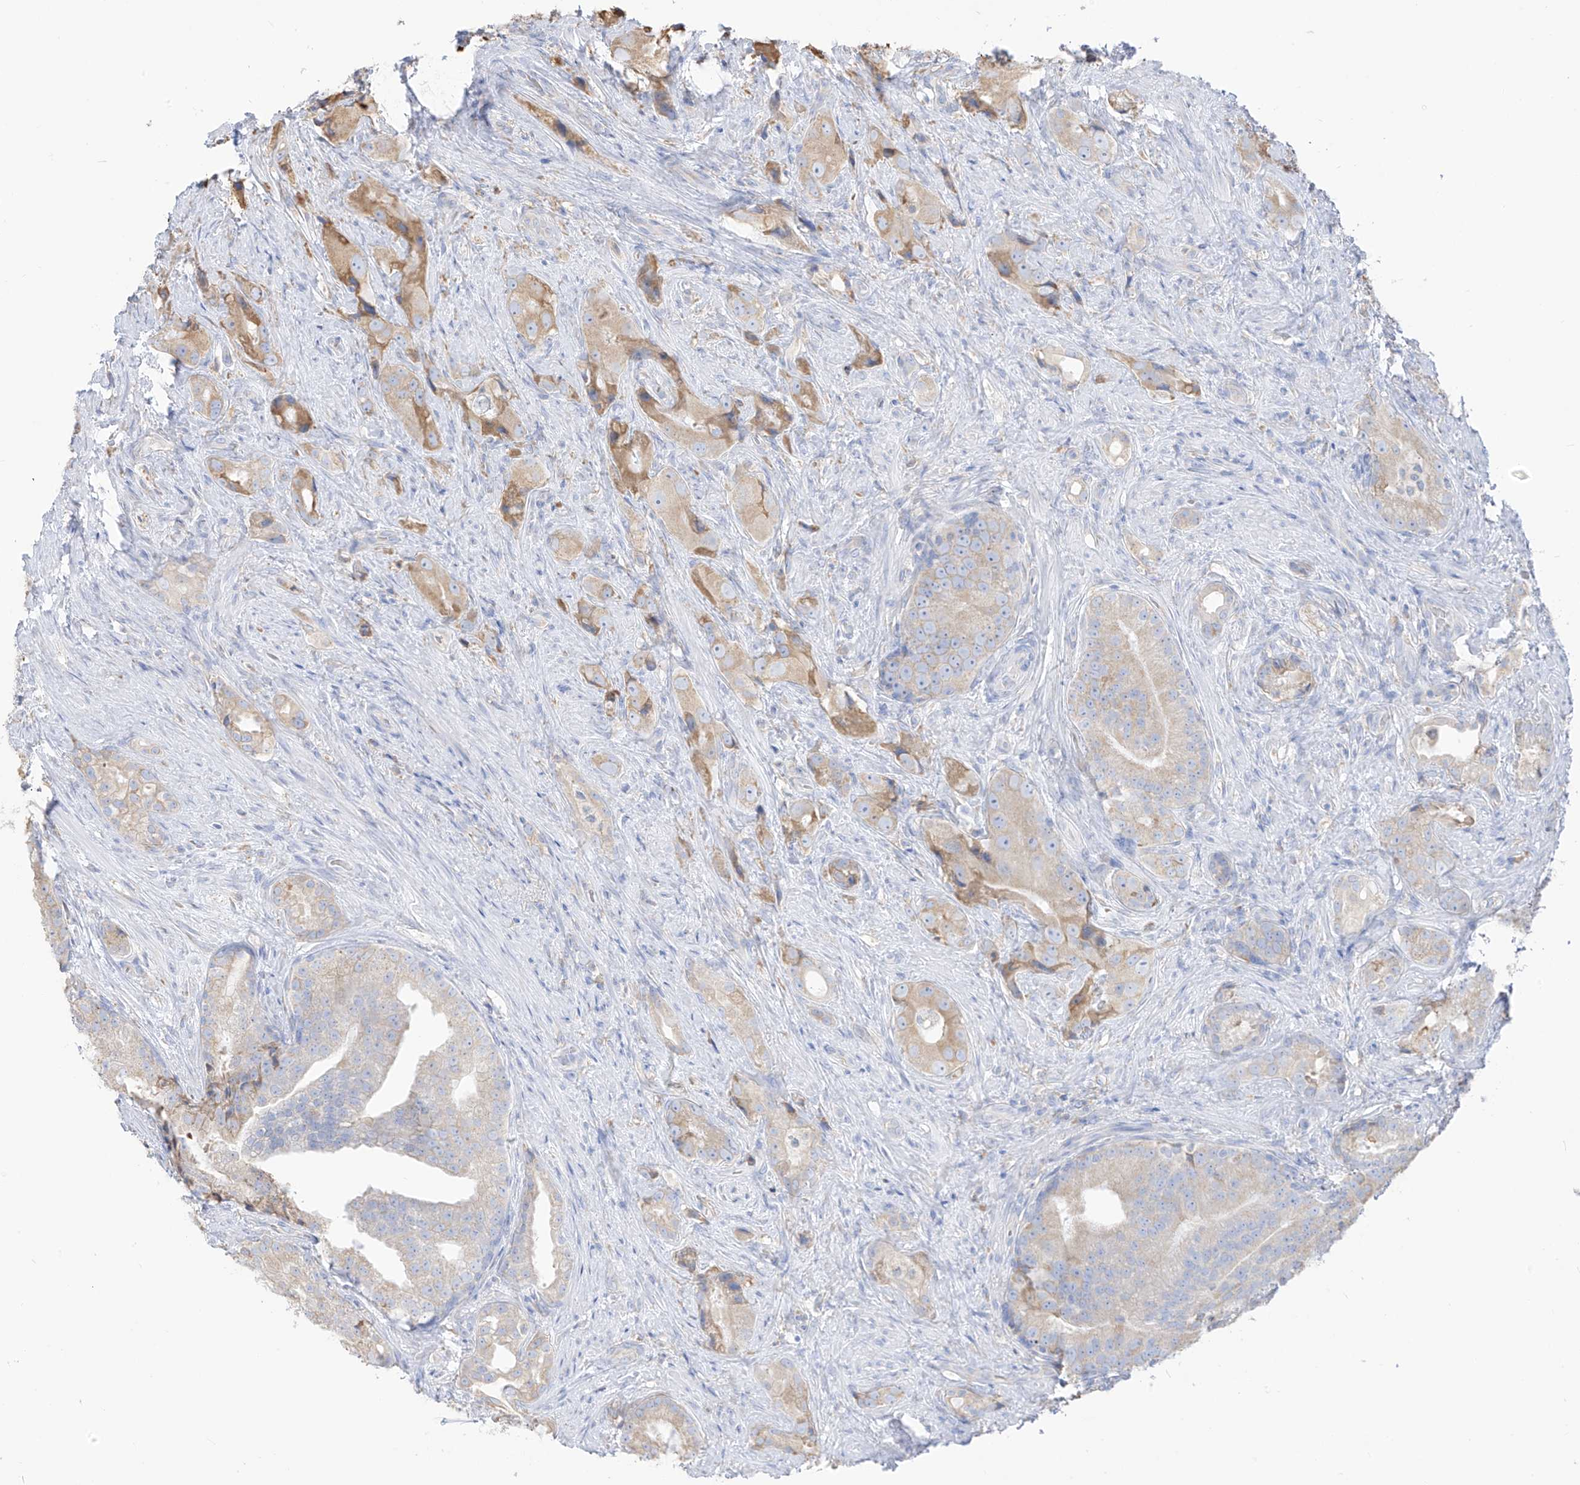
{"staining": {"intensity": "moderate", "quantity": ">75%", "location": "cytoplasmic/membranous"}, "tissue": "prostate cancer", "cell_type": "Tumor cells", "image_type": "cancer", "snomed": [{"axis": "morphology", "description": "Adenocarcinoma, Low grade"}, {"axis": "topography", "description": "Prostate"}], "caption": "This photomicrograph shows immunohistochemistry (IHC) staining of human prostate cancer (adenocarcinoma (low-grade)), with medium moderate cytoplasmic/membranous expression in approximately >75% of tumor cells.", "gene": "PDIA6", "patient": {"sex": "male", "age": 71}}